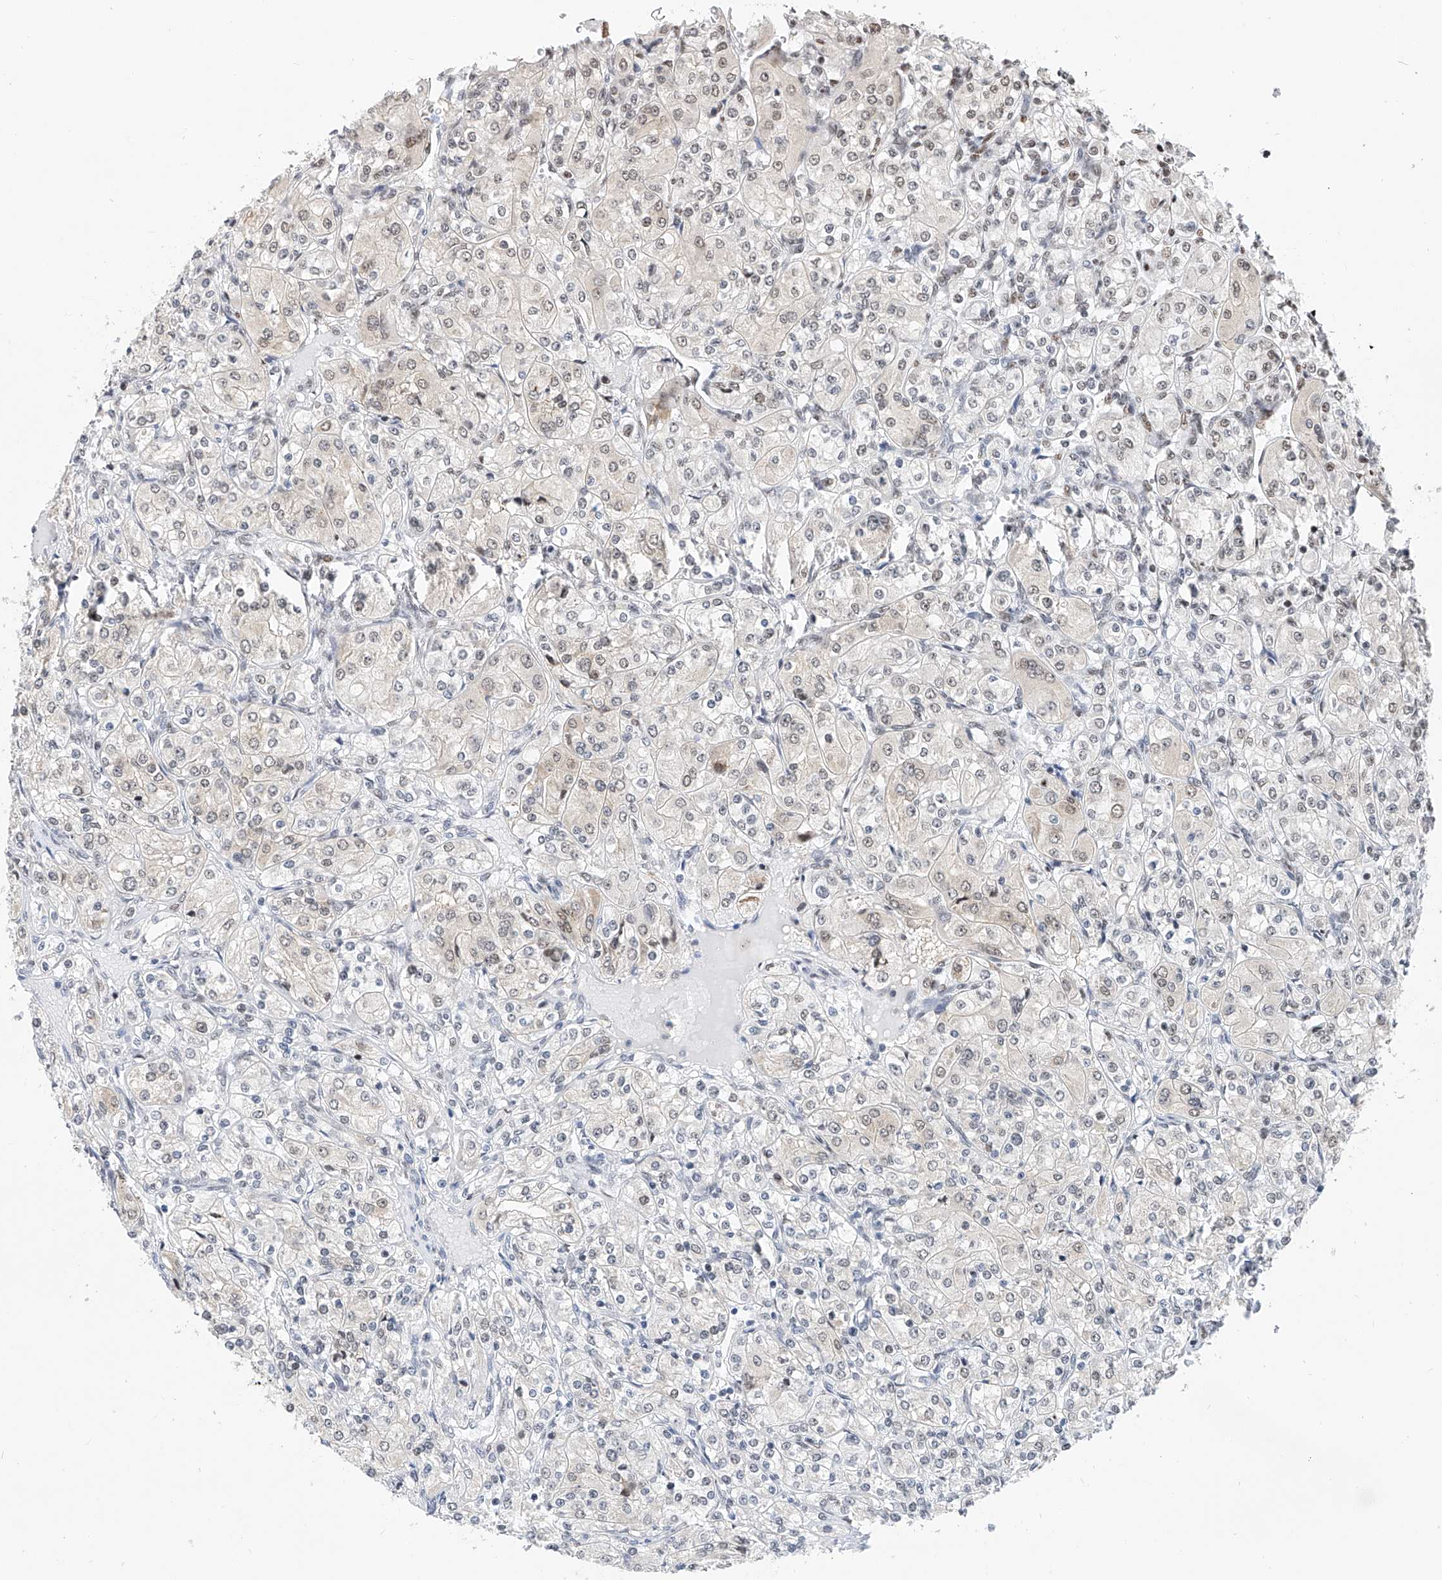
{"staining": {"intensity": "weak", "quantity": "25%-75%", "location": "nuclear"}, "tissue": "renal cancer", "cell_type": "Tumor cells", "image_type": "cancer", "snomed": [{"axis": "morphology", "description": "Adenocarcinoma, NOS"}, {"axis": "topography", "description": "Kidney"}], "caption": "A low amount of weak nuclear expression is present in about 25%-75% of tumor cells in adenocarcinoma (renal) tissue.", "gene": "SRSF6", "patient": {"sex": "male", "age": 77}}